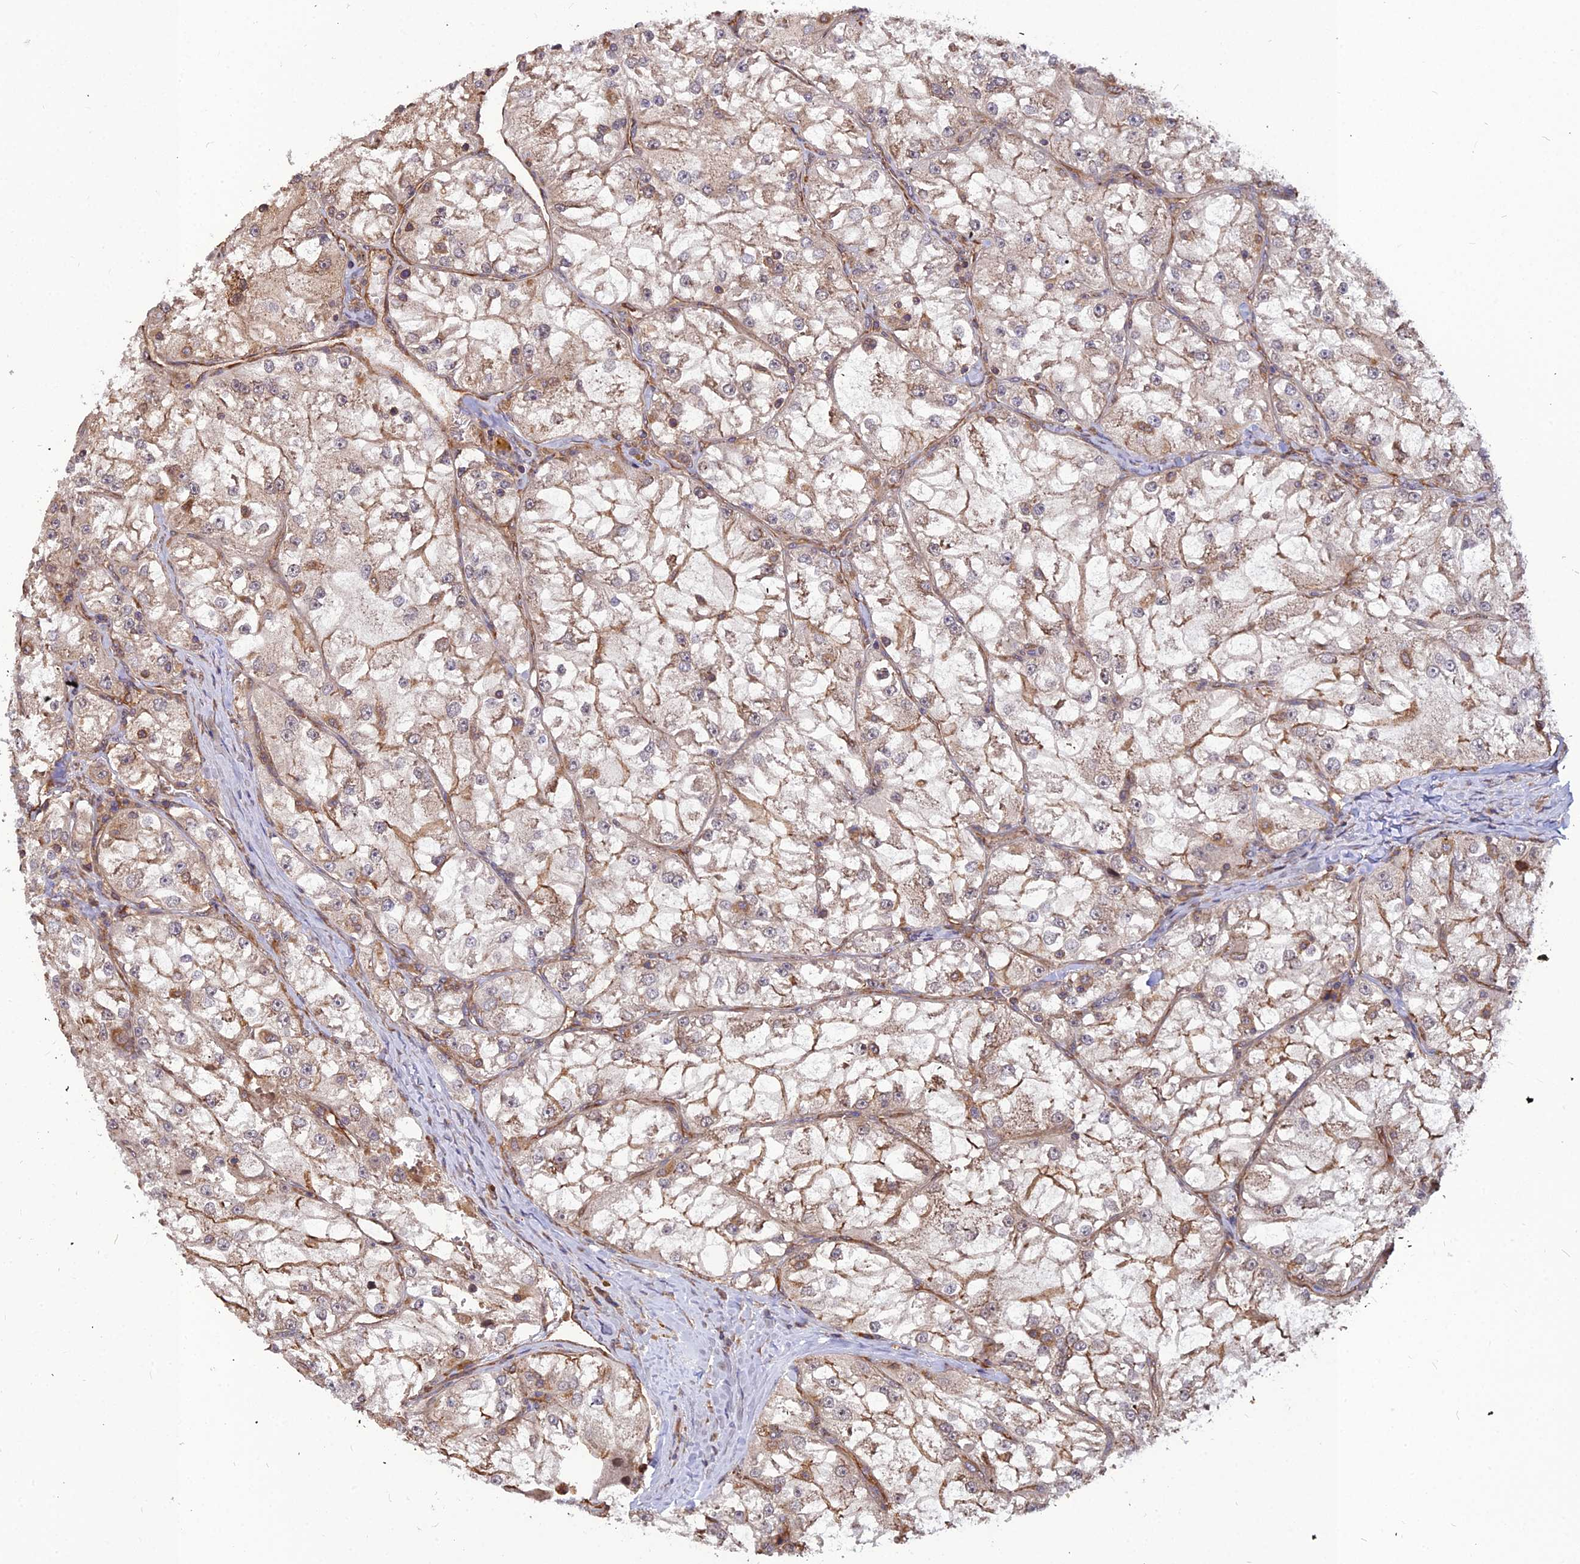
{"staining": {"intensity": "weak", "quantity": ">75%", "location": "cytoplasmic/membranous"}, "tissue": "renal cancer", "cell_type": "Tumor cells", "image_type": "cancer", "snomed": [{"axis": "morphology", "description": "Adenocarcinoma, NOS"}, {"axis": "topography", "description": "Kidney"}], "caption": "IHC (DAB (3,3'-diaminobenzidine)) staining of renal cancer (adenocarcinoma) exhibits weak cytoplasmic/membranous protein positivity in about >75% of tumor cells.", "gene": "ZNF467", "patient": {"sex": "female", "age": 72}}